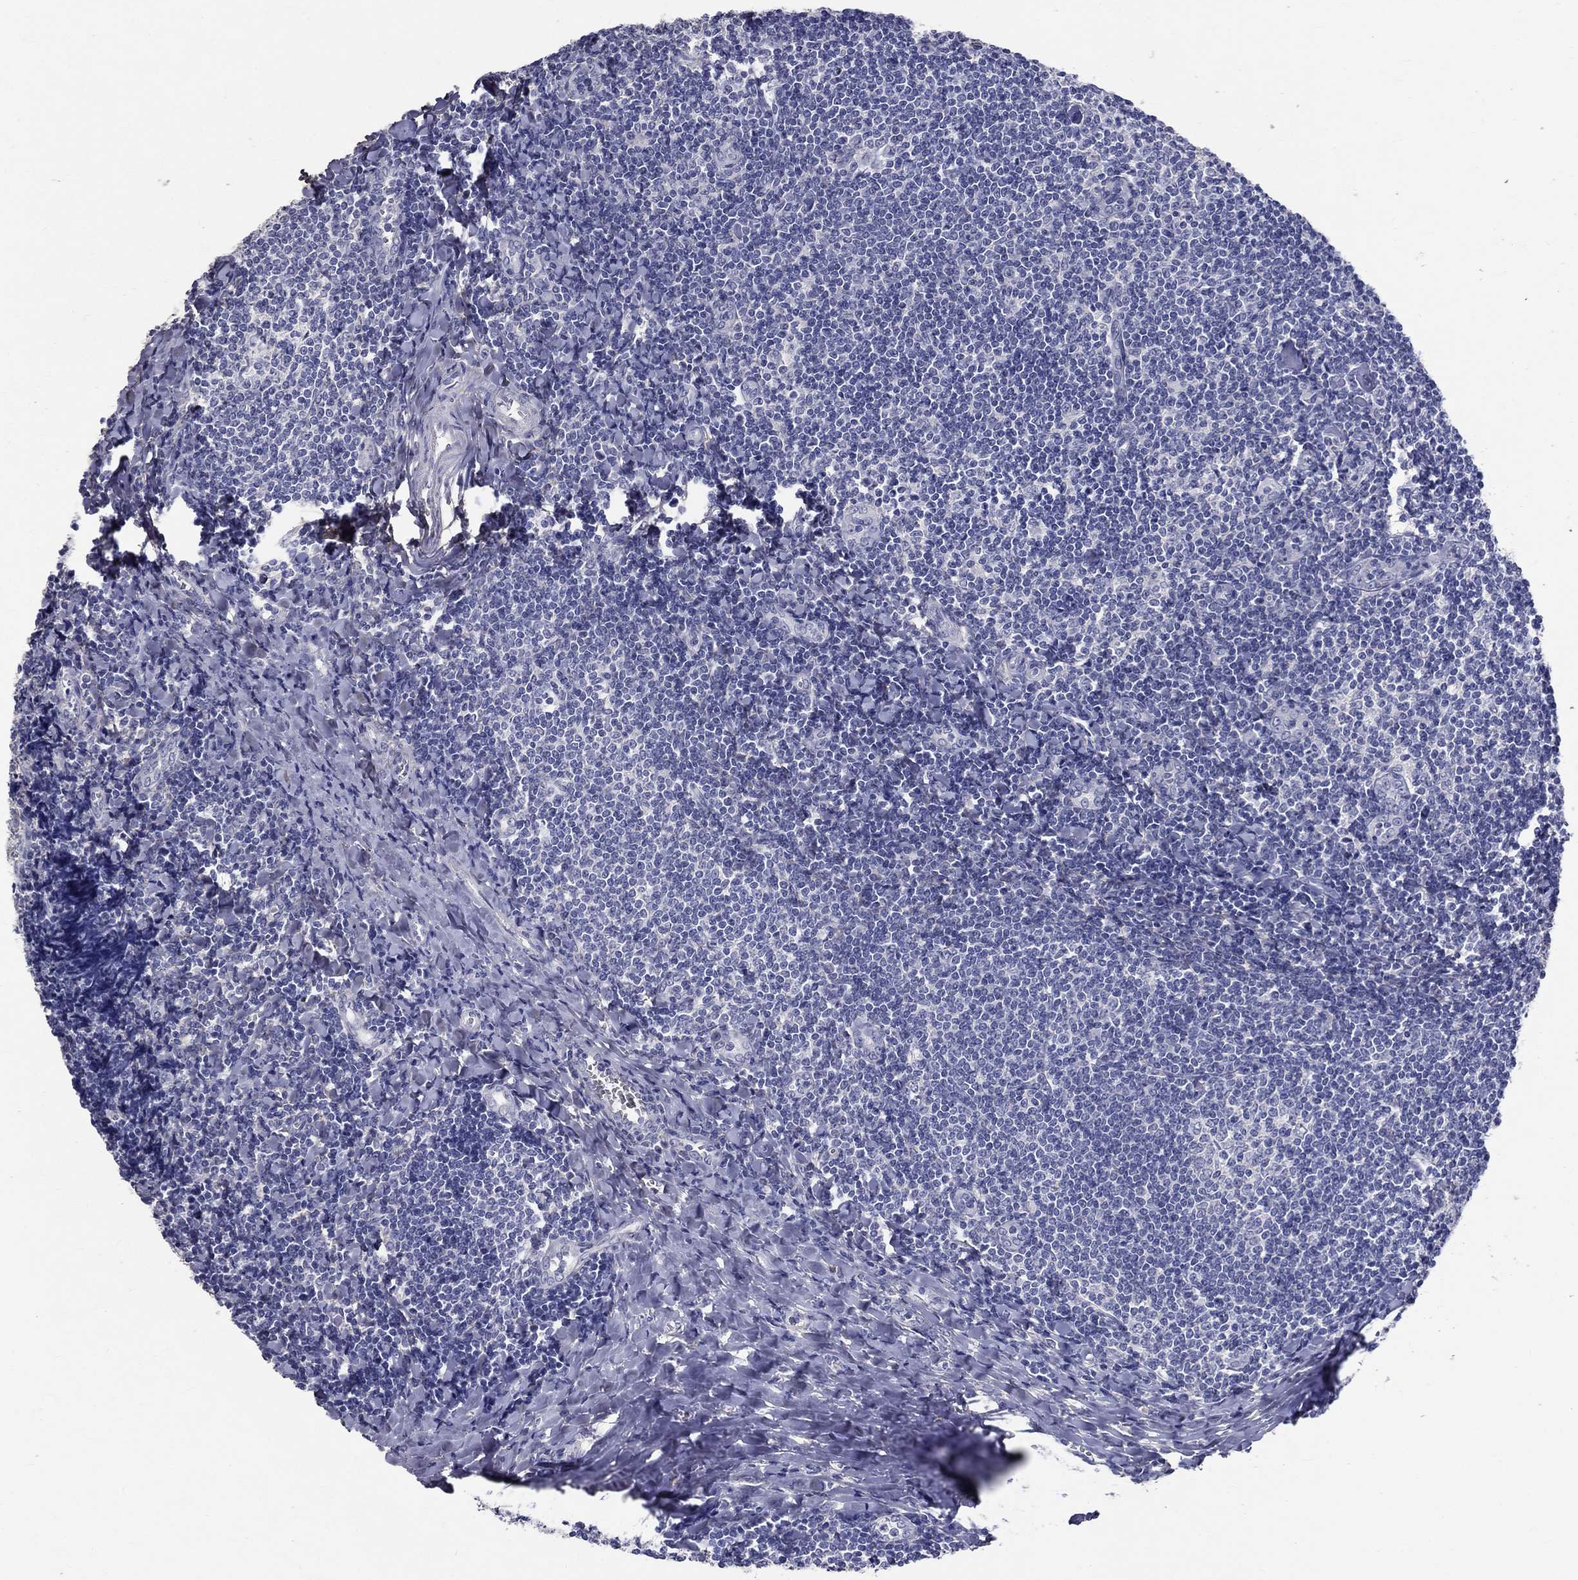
{"staining": {"intensity": "negative", "quantity": "none", "location": "none"}, "tissue": "tonsil", "cell_type": "Germinal center cells", "image_type": "normal", "snomed": [{"axis": "morphology", "description": "Normal tissue, NOS"}, {"axis": "topography", "description": "Tonsil"}], "caption": "The IHC histopathology image has no significant positivity in germinal center cells of tonsil. The staining is performed using DAB (3,3'-diaminobenzidine) brown chromogen with nuclei counter-stained in using hematoxylin.", "gene": "ANXA10", "patient": {"sex": "female", "age": 12}}